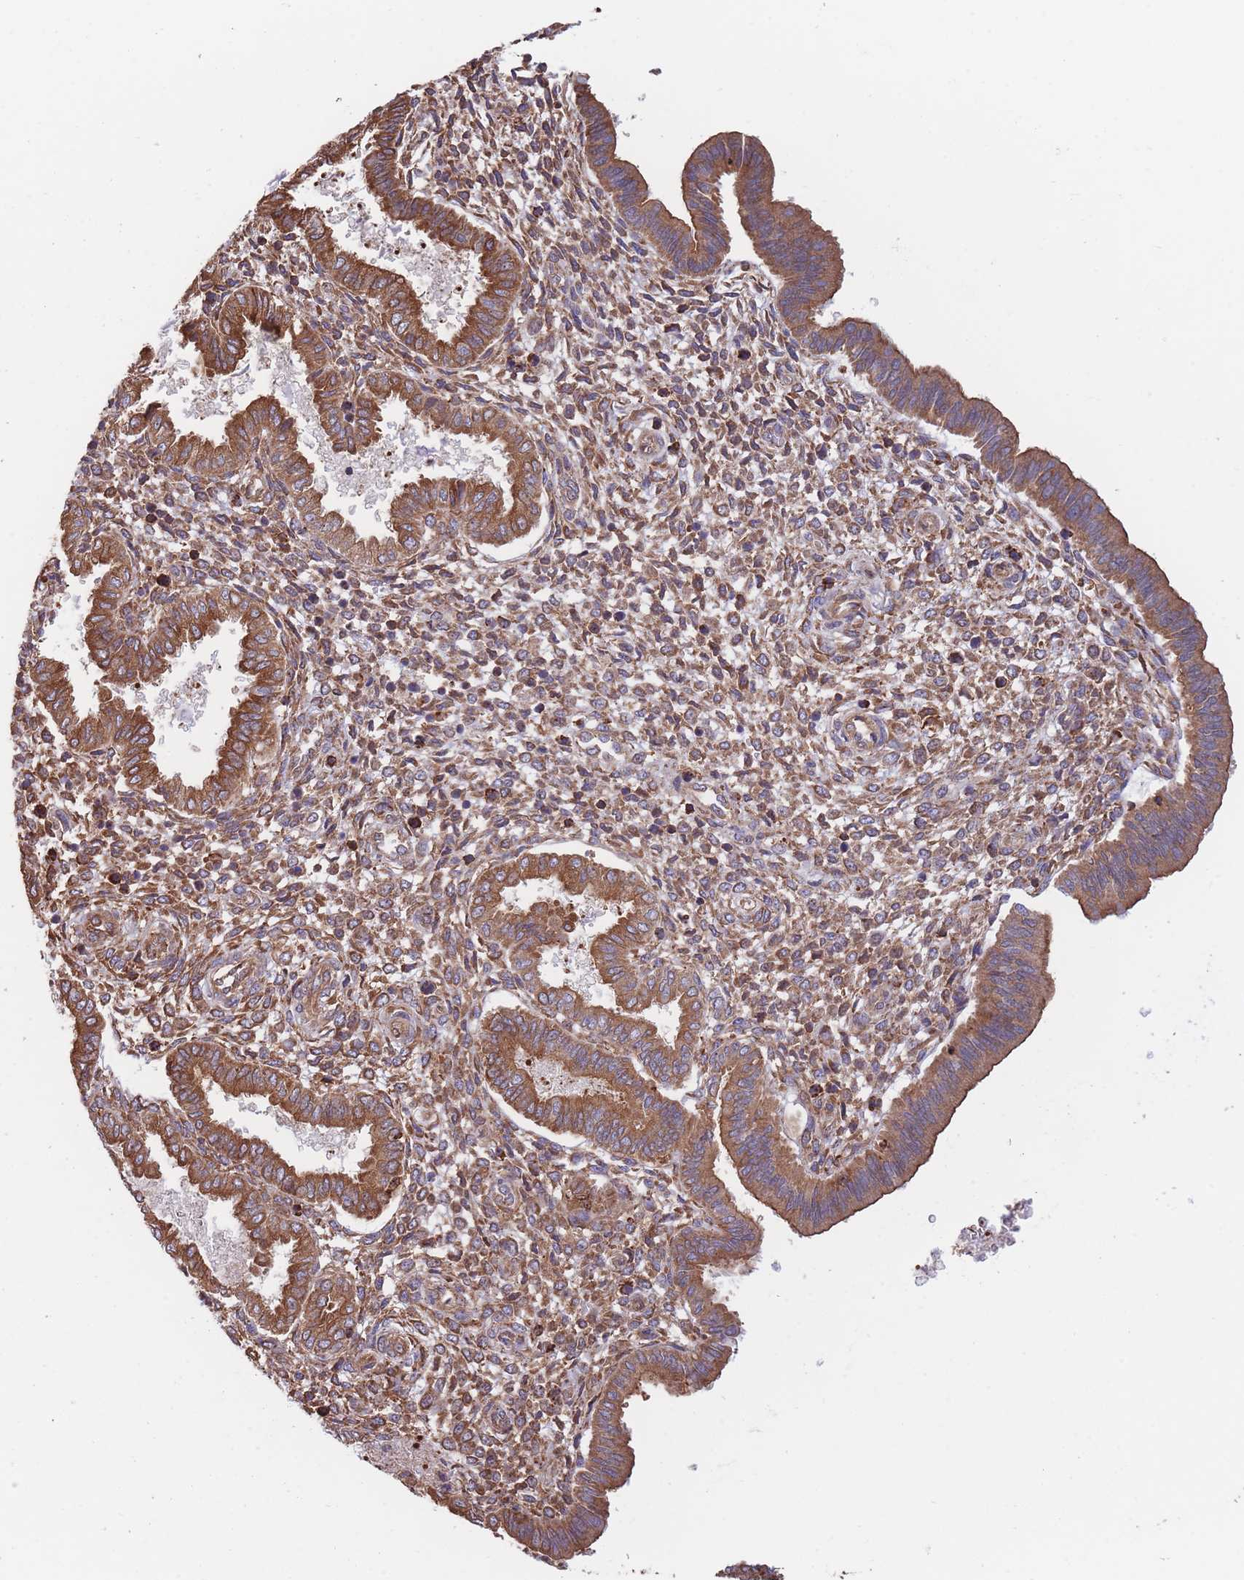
{"staining": {"intensity": "moderate", "quantity": ">75%", "location": "cytoplasmic/membranous"}, "tissue": "endometrium", "cell_type": "Cells in endometrial stroma", "image_type": "normal", "snomed": [{"axis": "morphology", "description": "Normal tissue, NOS"}, {"axis": "topography", "description": "Endometrium"}], "caption": "Endometrium stained with DAB (3,3'-diaminobenzidine) IHC exhibits medium levels of moderate cytoplasmic/membranous positivity in approximately >75% of cells in endometrial stroma.", "gene": "LRRN4CL", "patient": {"sex": "female", "age": 24}}